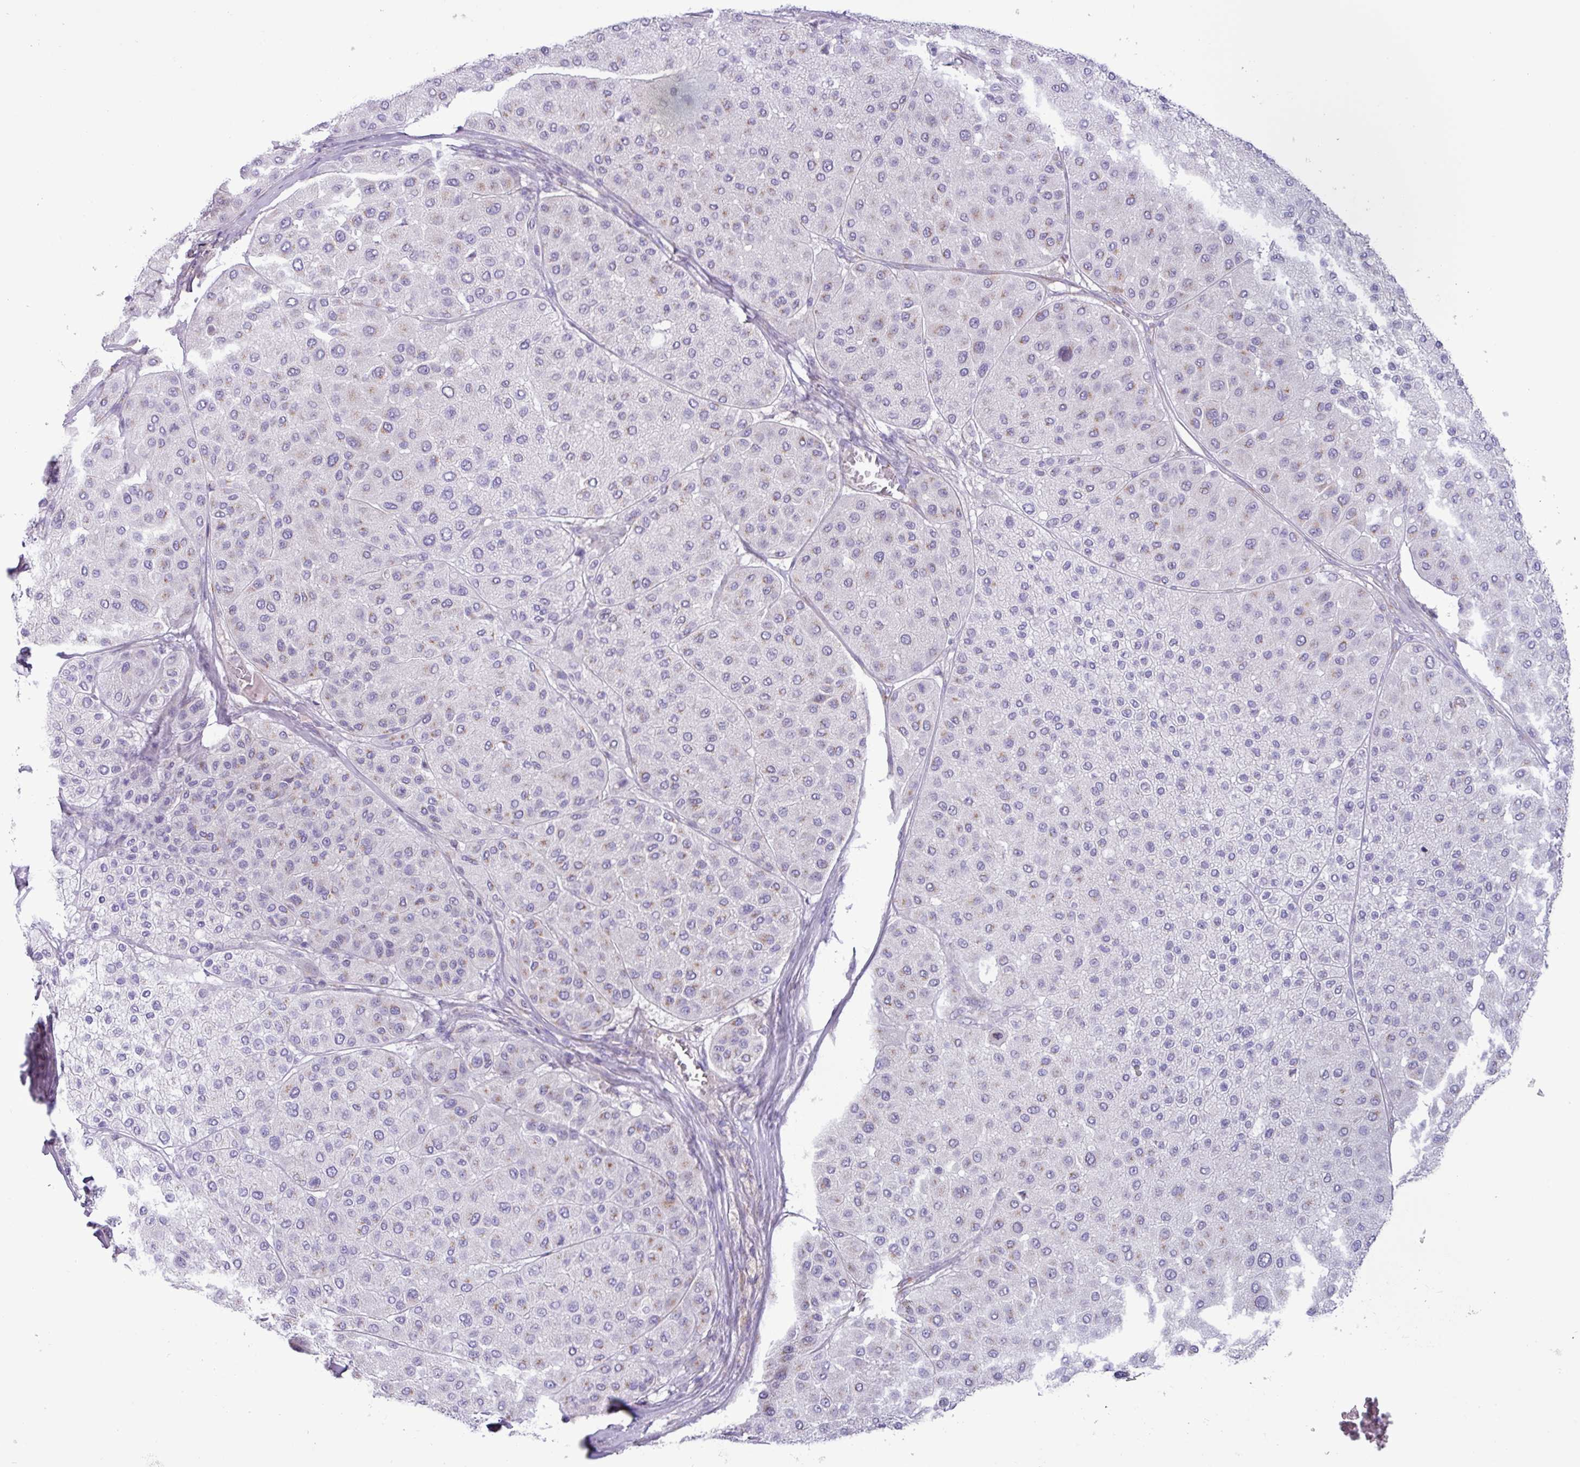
{"staining": {"intensity": "negative", "quantity": "none", "location": "none"}, "tissue": "melanoma", "cell_type": "Tumor cells", "image_type": "cancer", "snomed": [{"axis": "morphology", "description": "Malignant melanoma, Metastatic site"}, {"axis": "topography", "description": "Smooth muscle"}], "caption": "This is an immunohistochemistry image of malignant melanoma (metastatic site). There is no expression in tumor cells.", "gene": "STIMATE", "patient": {"sex": "male", "age": 41}}